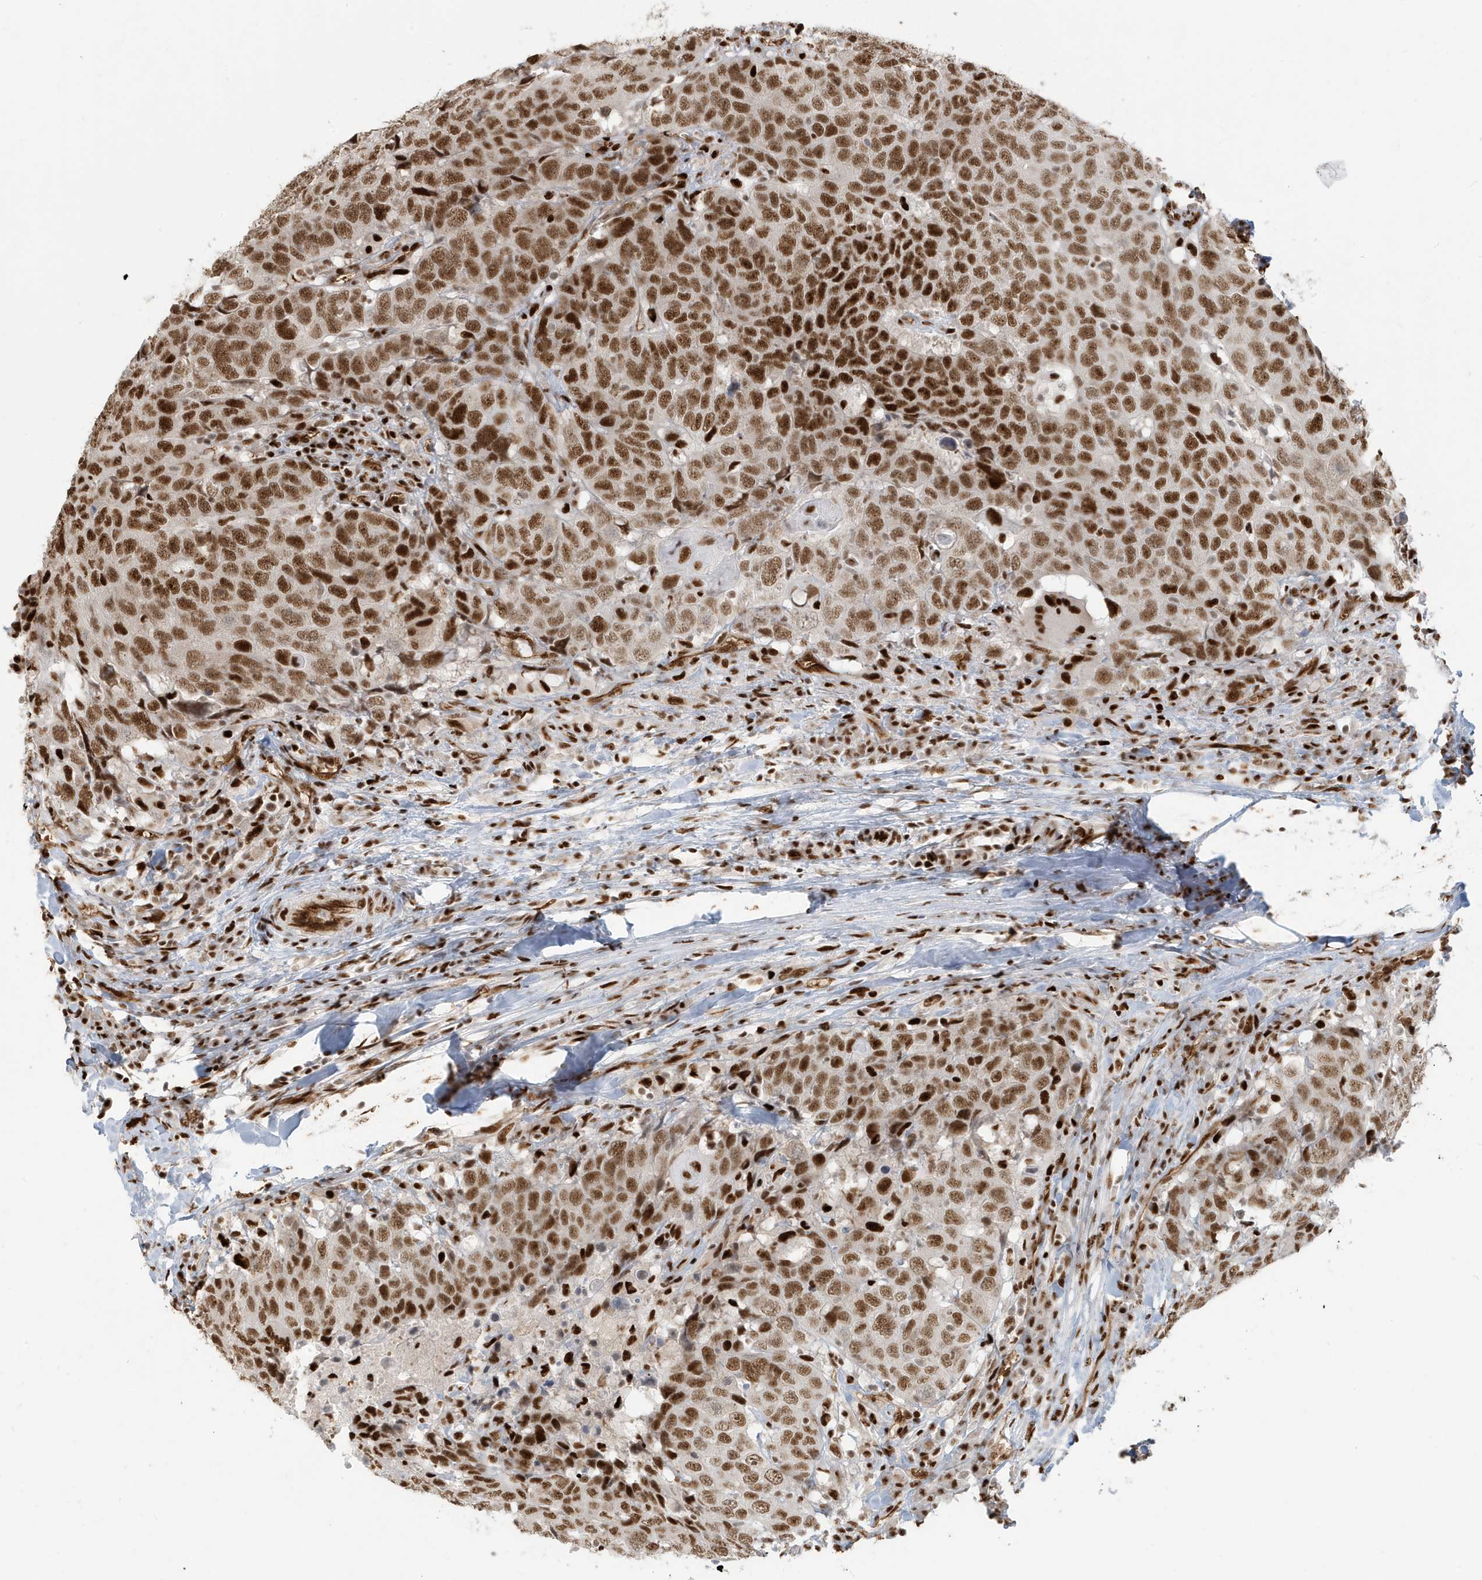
{"staining": {"intensity": "strong", "quantity": ">75%", "location": "nuclear"}, "tissue": "head and neck cancer", "cell_type": "Tumor cells", "image_type": "cancer", "snomed": [{"axis": "morphology", "description": "Squamous cell carcinoma, NOS"}, {"axis": "topography", "description": "Head-Neck"}], "caption": "Head and neck squamous cell carcinoma was stained to show a protein in brown. There is high levels of strong nuclear staining in approximately >75% of tumor cells. Using DAB (brown) and hematoxylin (blue) stains, captured at high magnification using brightfield microscopy.", "gene": "CKS2", "patient": {"sex": "male", "age": 66}}